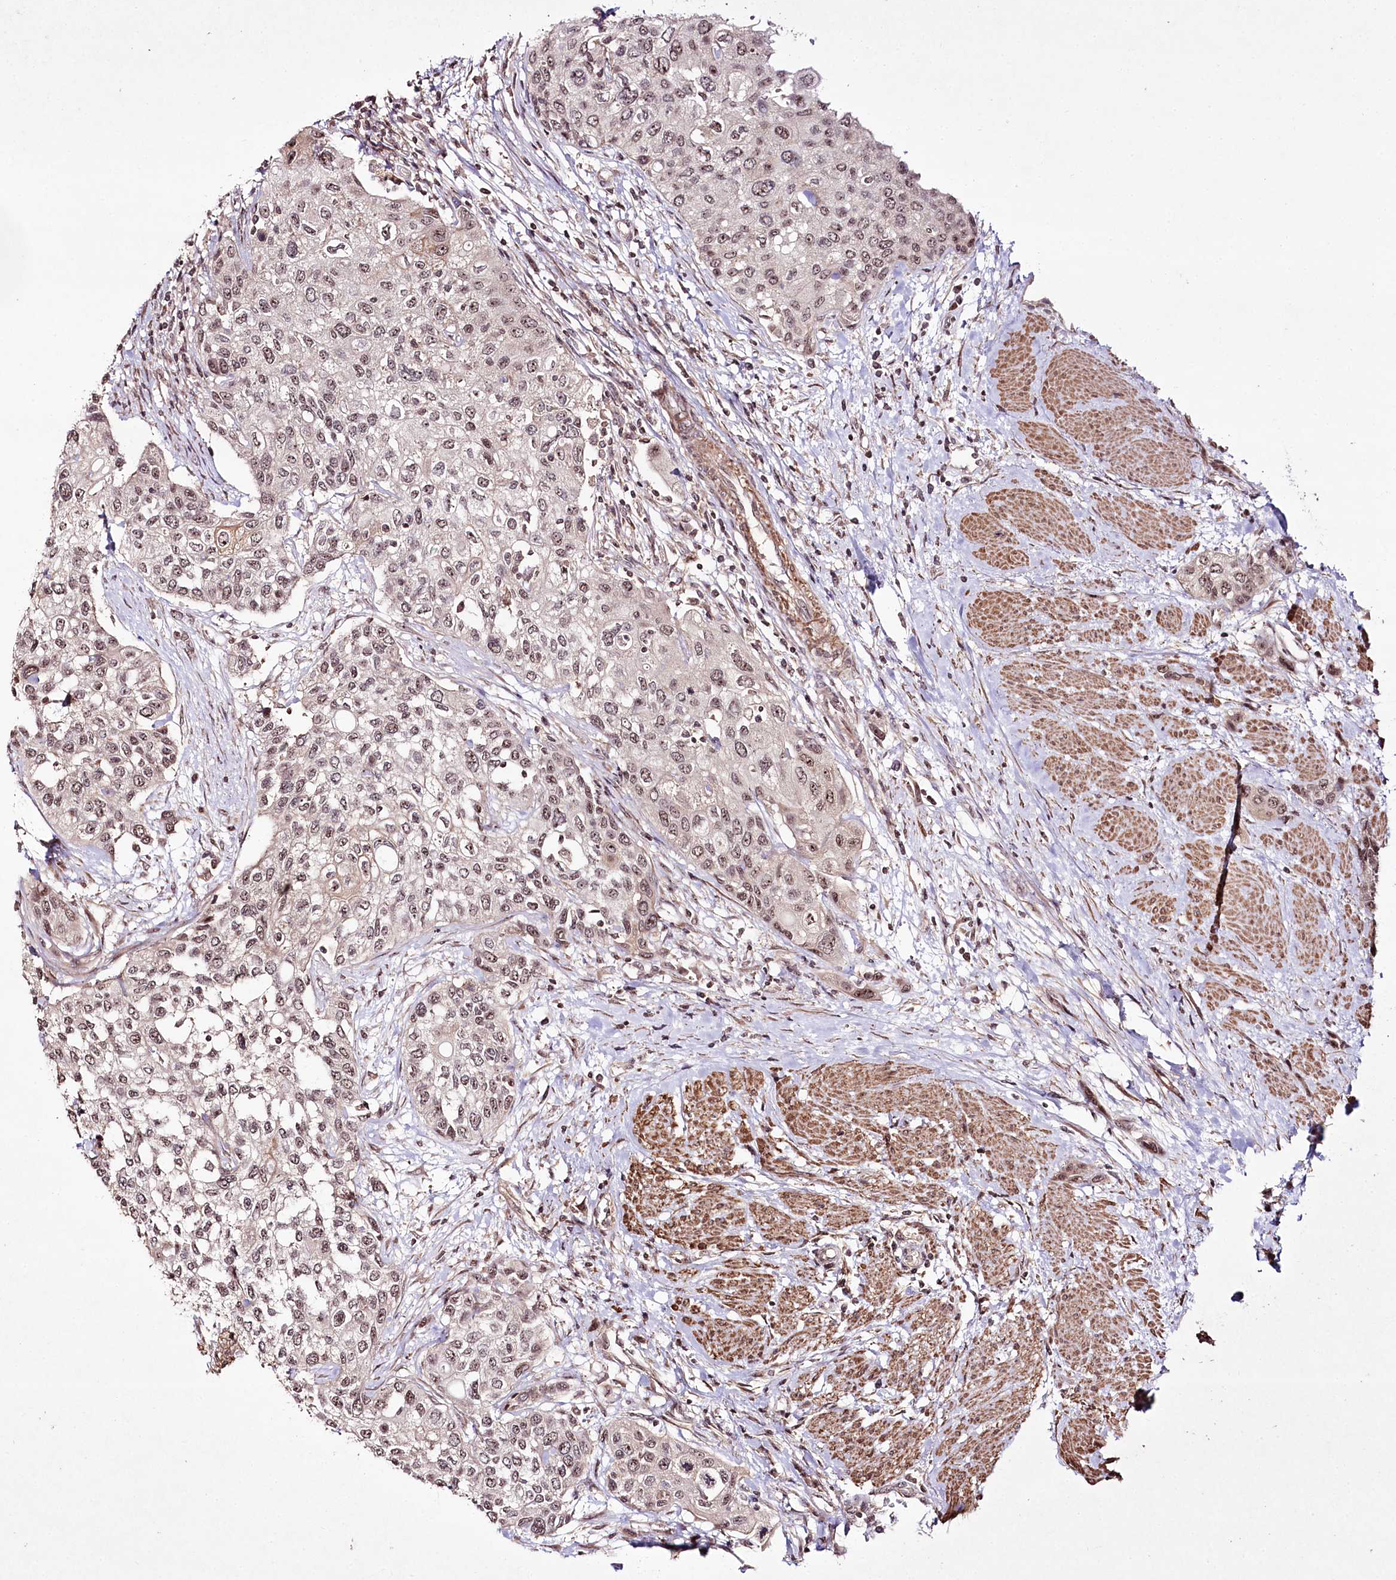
{"staining": {"intensity": "weak", "quantity": ">75%", "location": "nuclear"}, "tissue": "urothelial cancer", "cell_type": "Tumor cells", "image_type": "cancer", "snomed": [{"axis": "morphology", "description": "Normal tissue, NOS"}, {"axis": "morphology", "description": "Urothelial carcinoma, High grade"}, {"axis": "topography", "description": "Vascular tissue"}, {"axis": "topography", "description": "Urinary bladder"}], "caption": "There is low levels of weak nuclear expression in tumor cells of urothelial cancer, as demonstrated by immunohistochemical staining (brown color).", "gene": "CCDC59", "patient": {"sex": "female", "age": 56}}